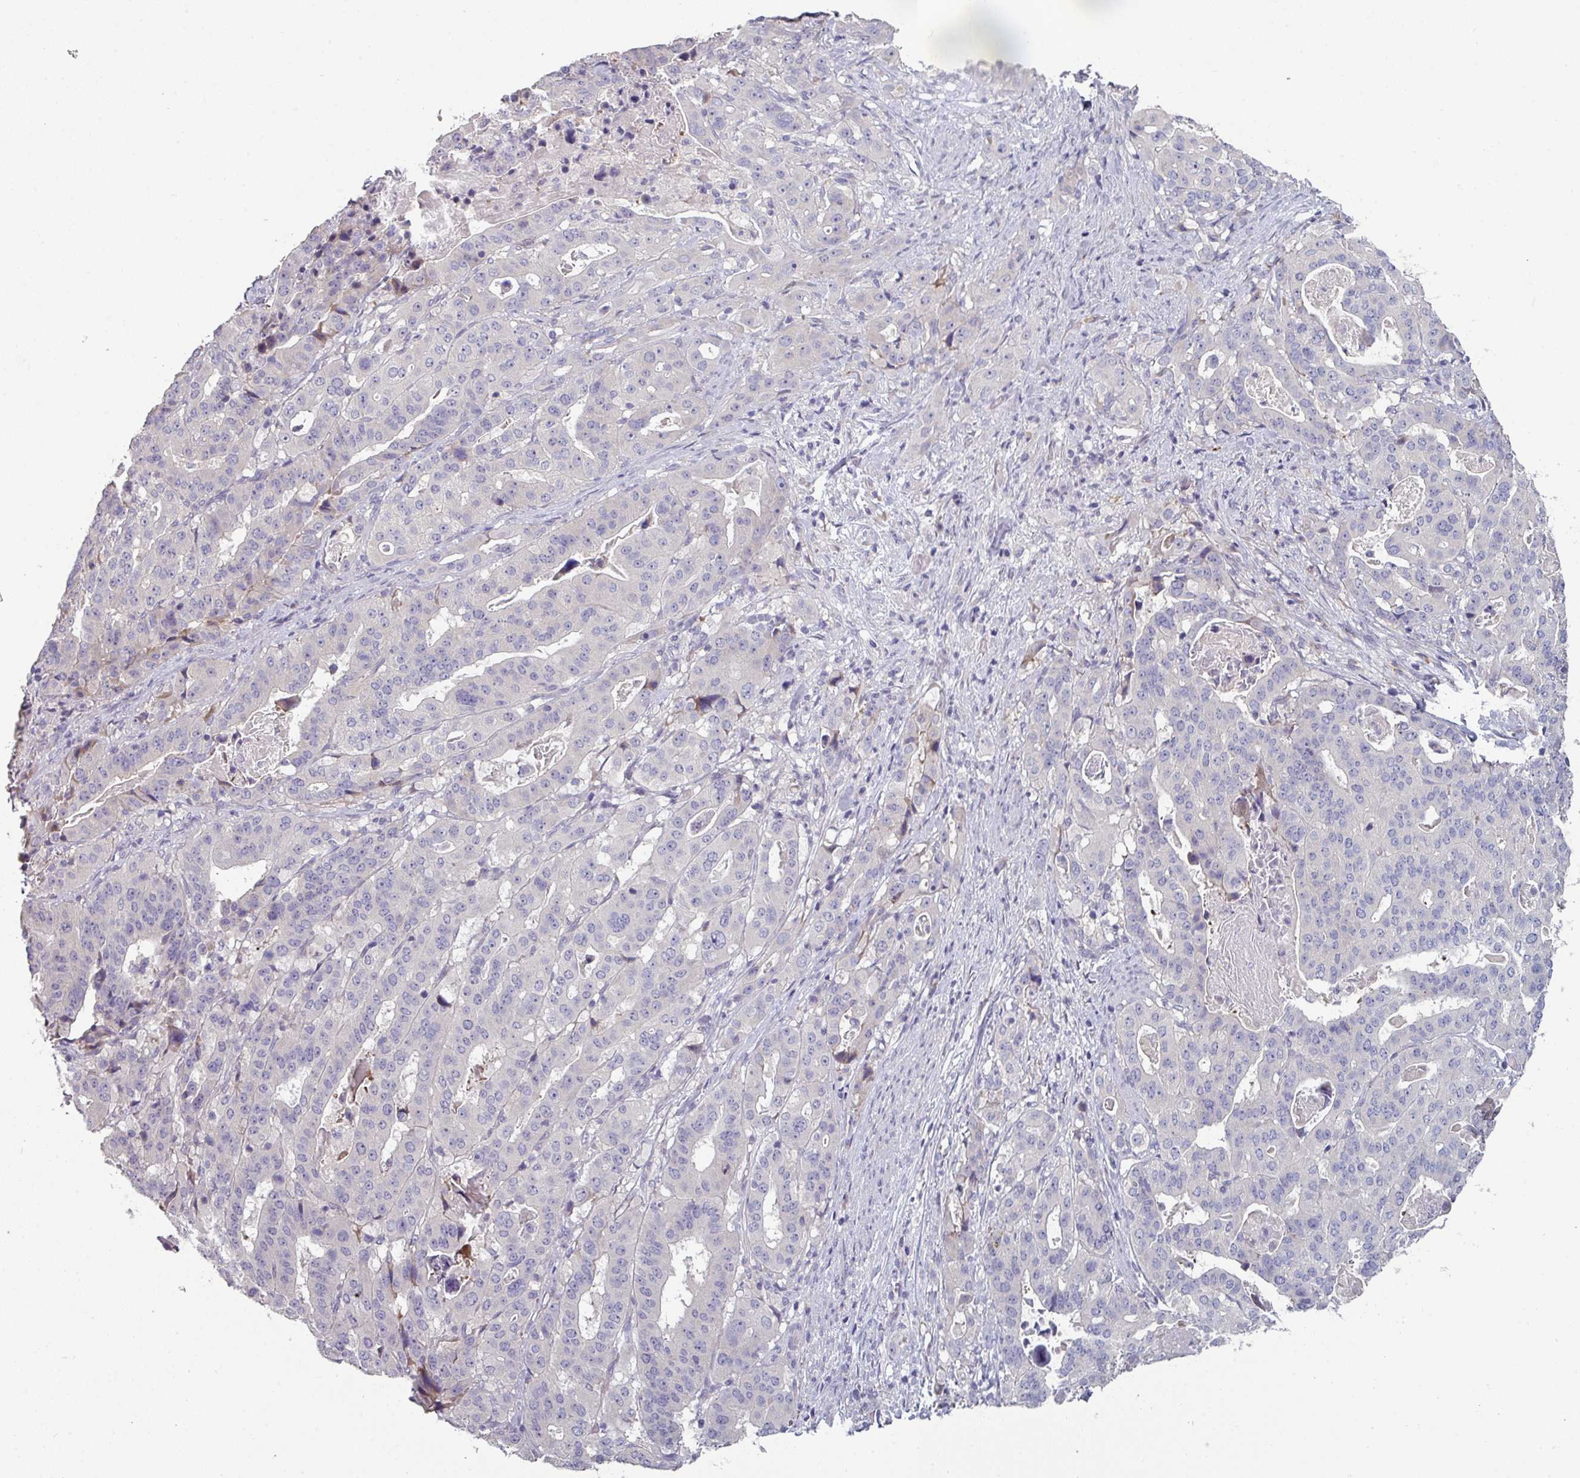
{"staining": {"intensity": "negative", "quantity": "none", "location": "none"}, "tissue": "stomach cancer", "cell_type": "Tumor cells", "image_type": "cancer", "snomed": [{"axis": "morphology", "description": "Adenocarcinoma, NOS"}, {"axis": "topography", "description": "Stomach"}], "caption": "A high-resolution photomicrograph shows immunohistochemistry staining of adenocarcinoma (stomach), which exhibits no significant staining in tumor cells.", "gene": "PRAMEF8", "patient": {"sex": "male", "age": 48}}